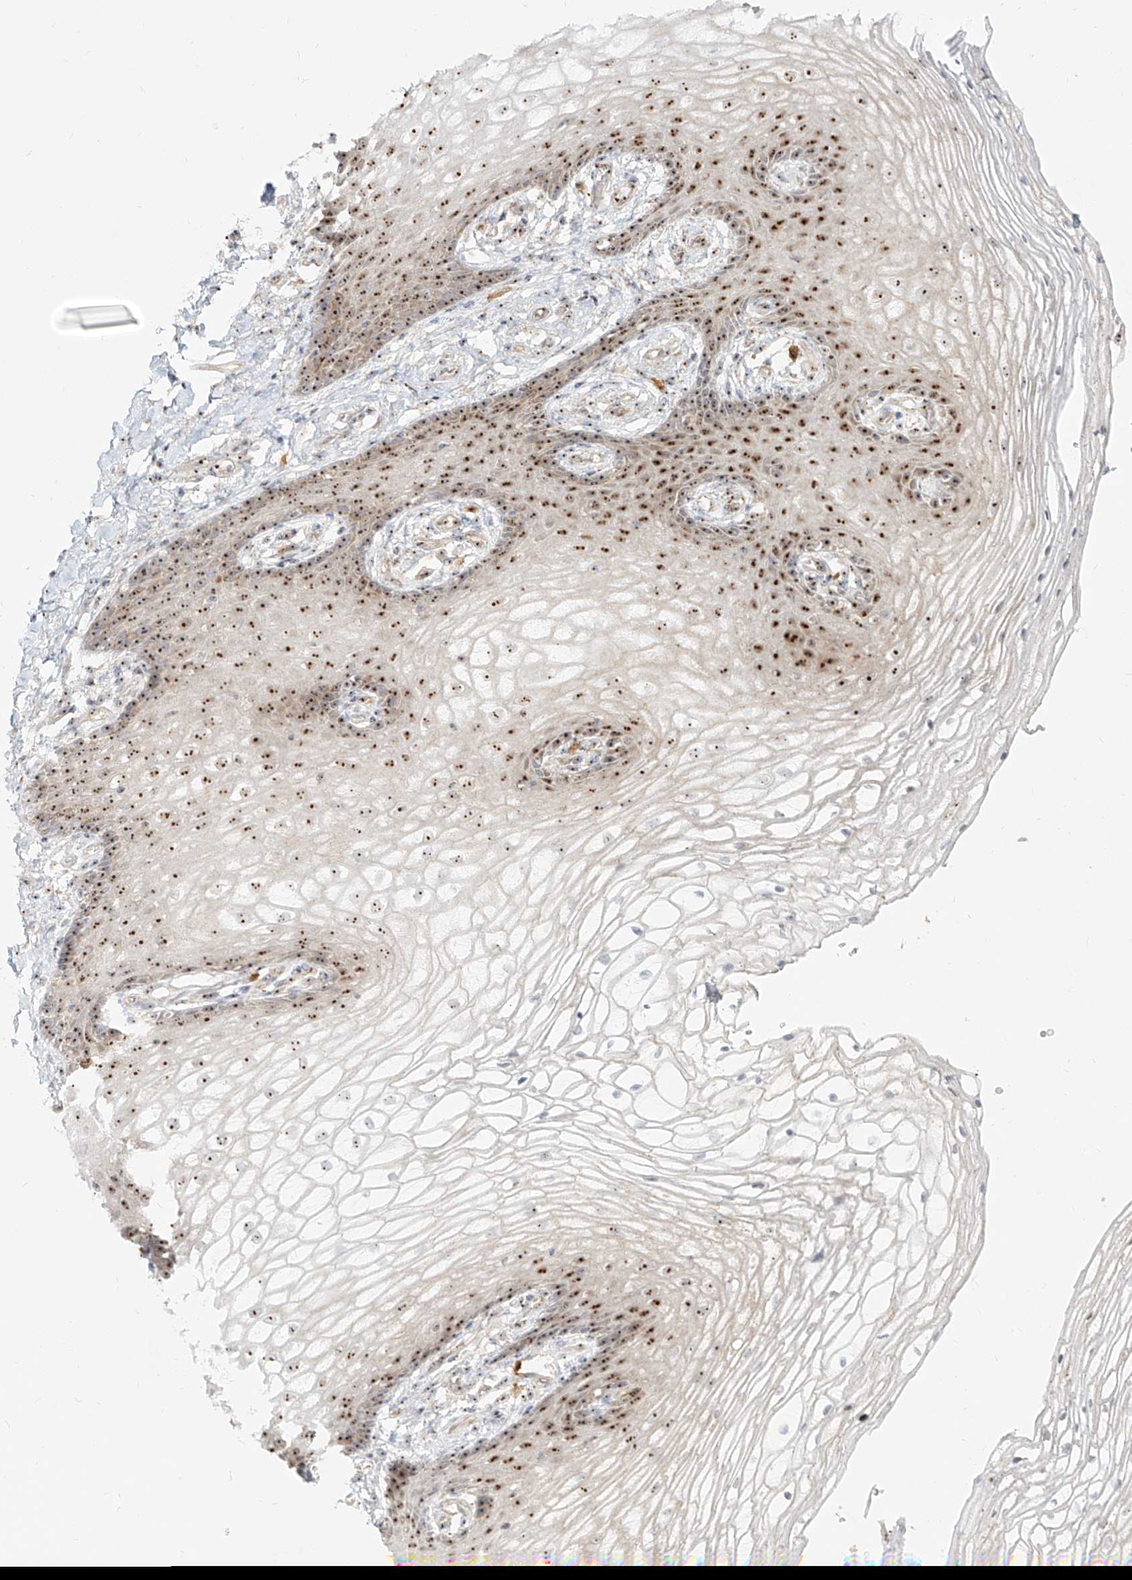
{"staining": {"intensity": "strong", "quantity": ">75%", "location": "nuclear"}, "tissue": "vagina", "cell_type": "Squamous epithelial cells", "image_type": "normal", "snomed": [{"axis": "morphology", "description": "Normal tissue, NOS"}, {"axis": "topography", "description": "Vagina"}], "caption": "IHC histopathology image of unremarkable human vagina stained for a protein (brown), which reveals high levels of strong nuclear expression in about >75% of squamous epithelial cells.", "gene": "BYSL", "patient": {"sex": "female", "age": 60}}